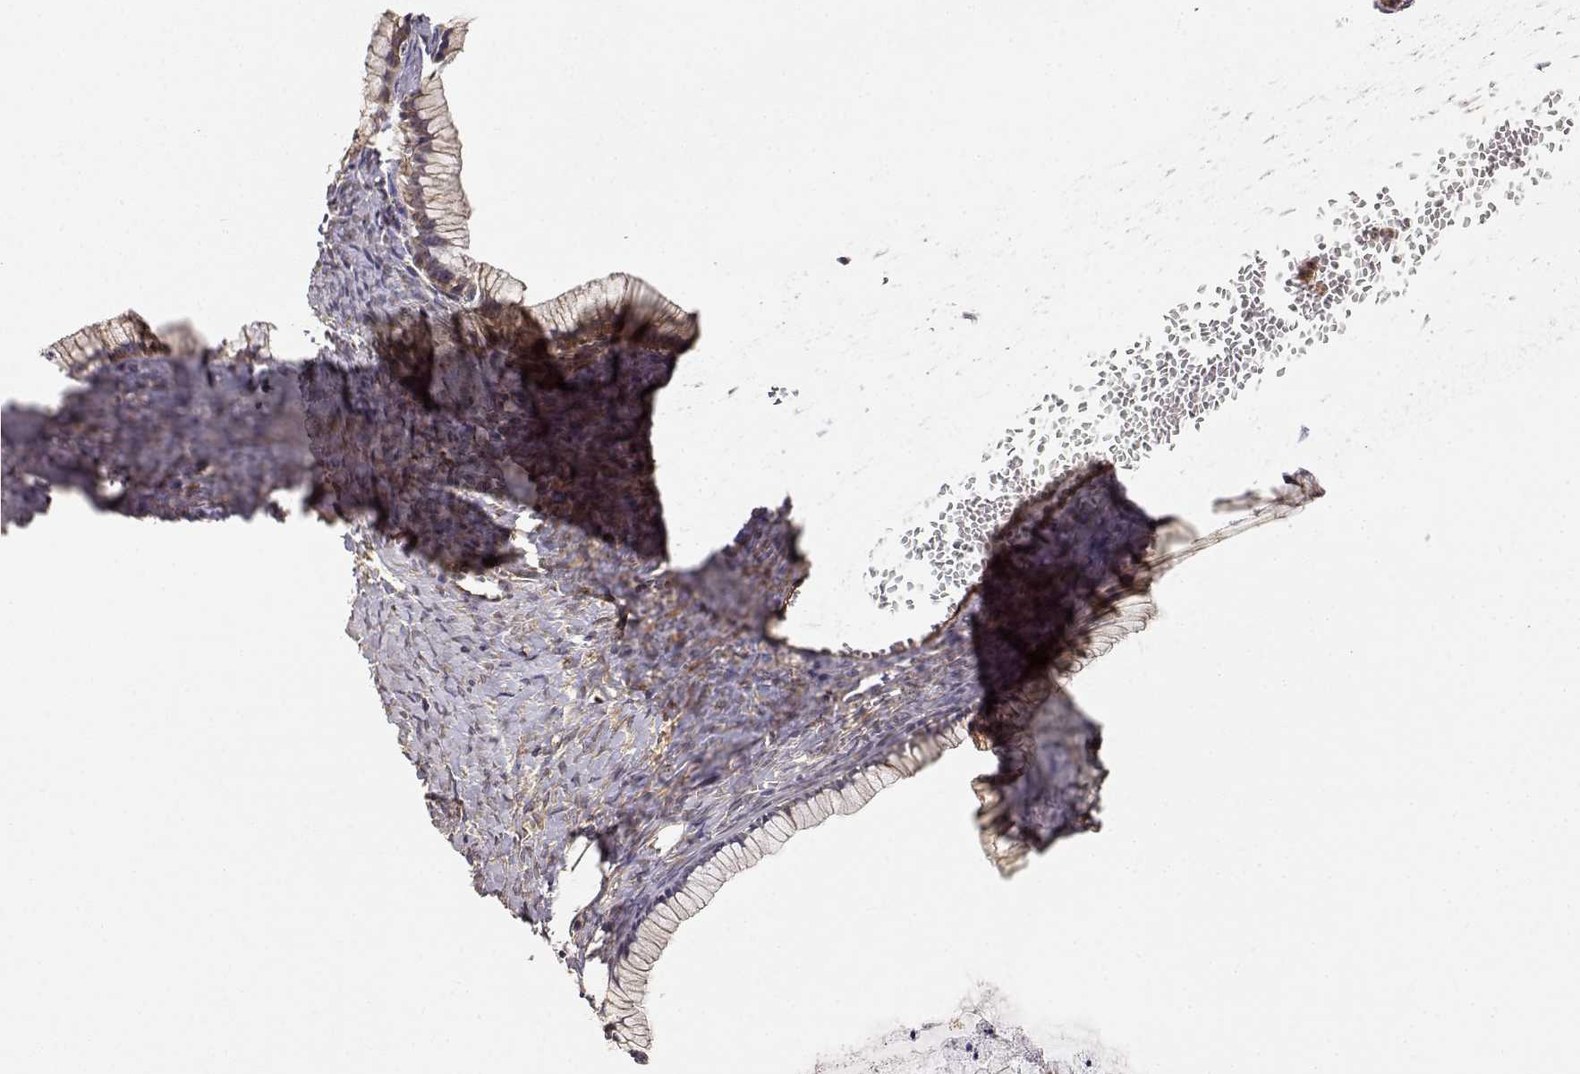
{"staining": {"intensity": "strong", "quantity": "25%-75%", "location": "cytoplasmic/membranous"}, "tissue": "ovarian cancer", "cell_type": "Tumor cells", "image_type": "cancer", "snomed": [{"axis": "morphology", "description": "Cystadenocarcinoma, mucinous, NOS"}, {"axis": "topography", "description": "Ovary"}], "caption": "About 25%-75% of tumor cells in human ovarian cancer (mucinous cystadenocarcinoma) show strong cytoplasmic/membranous protein positivity as visualized by brown immunohistochemical staining.", "gene": "CDK5RAP2", "patient": {"sex": "female", "age": 41}}